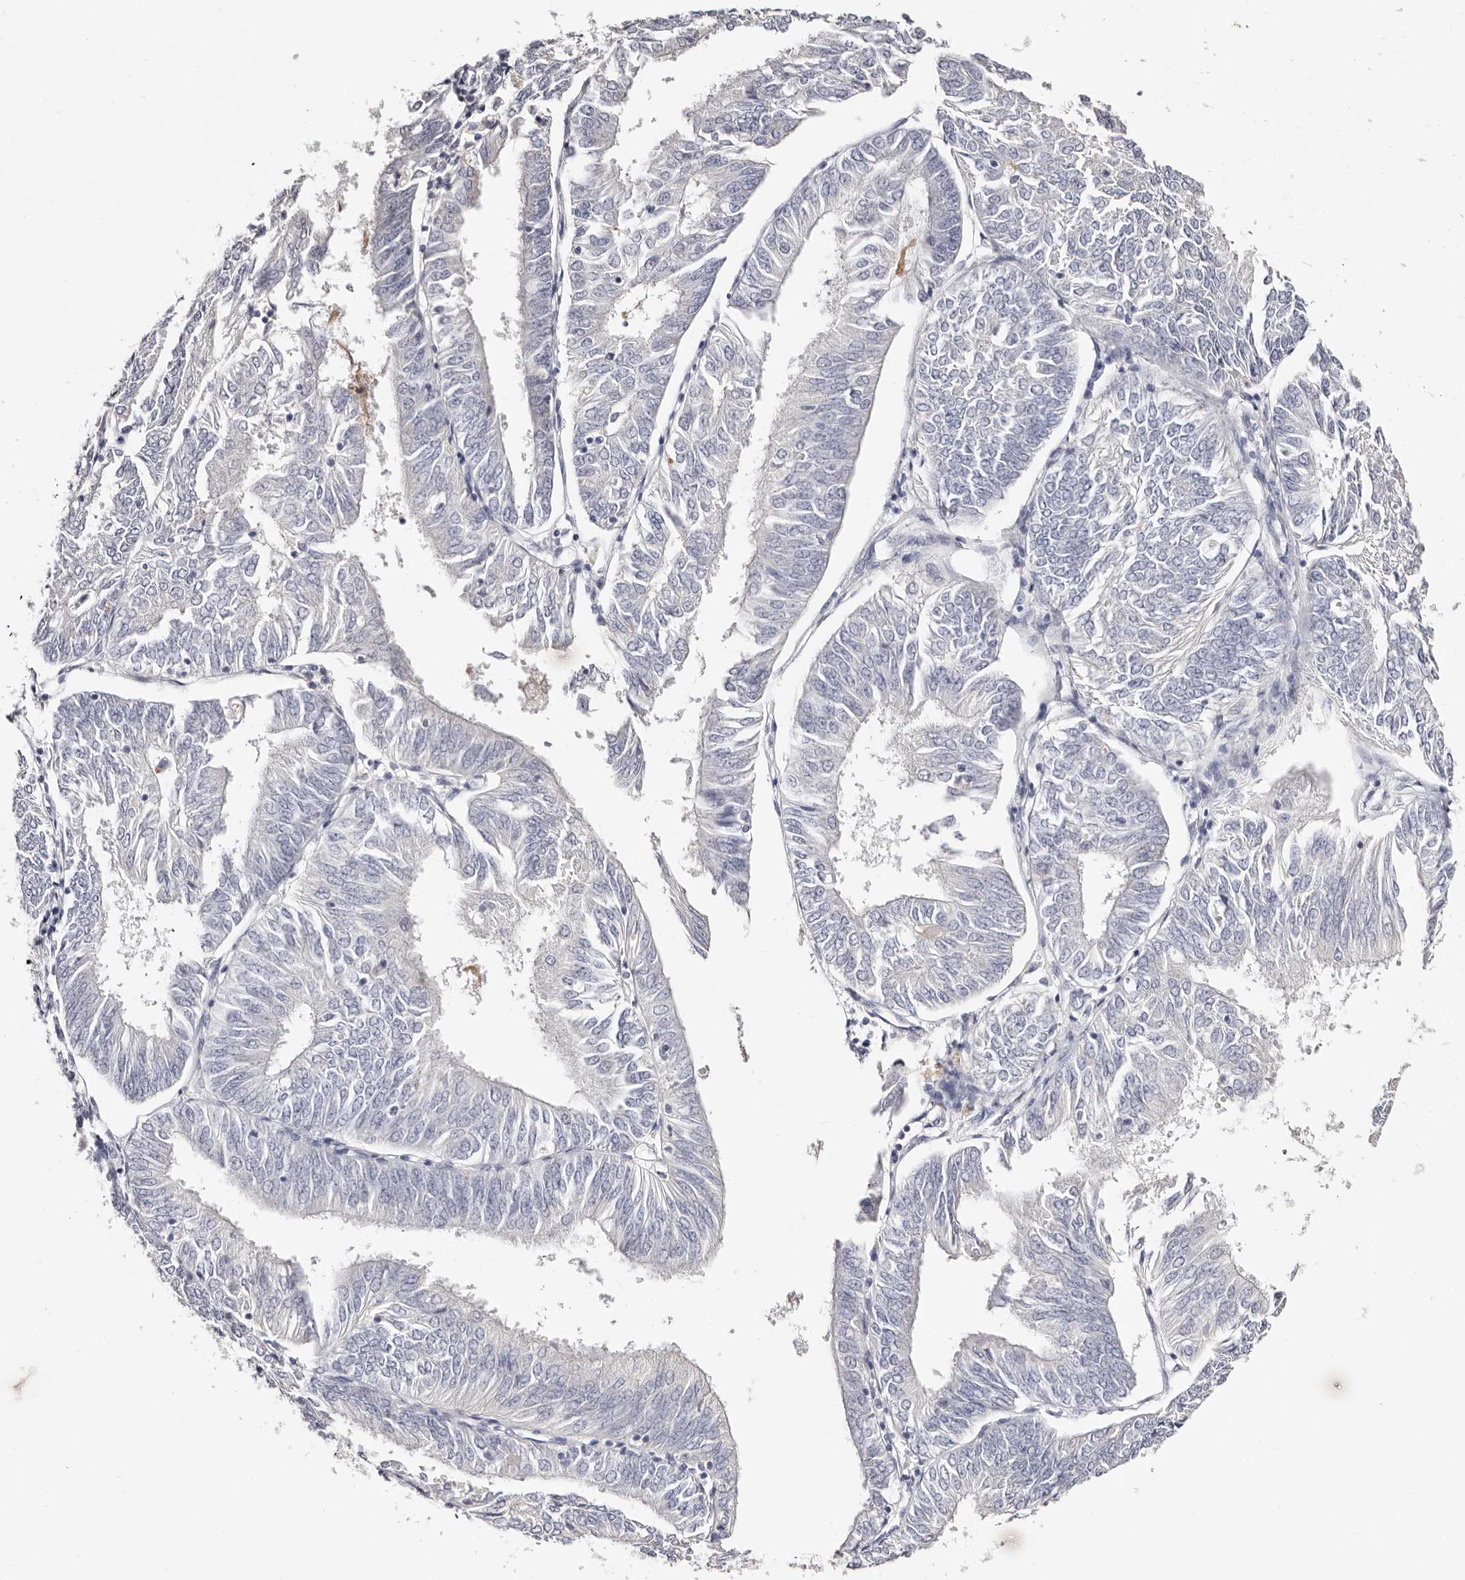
{"staining": {"intensity": "negative", "quantity": "none", "location": "none"}, "tissue": "endometrial cancer", "cell_type": "Tumor cells", "image_type": "cancer", "snomed": [{"axis": "morphology", "description": "Adenocarcinoma, NOS"}, {"axis": "topography", "description": "Endometrium"}], "caption": "Tumor cells show no significant protein staining in adenocarcinoma (endometrial).", "gene": "AKNAD1", "patient": {"sex": "female", "age": 58}}